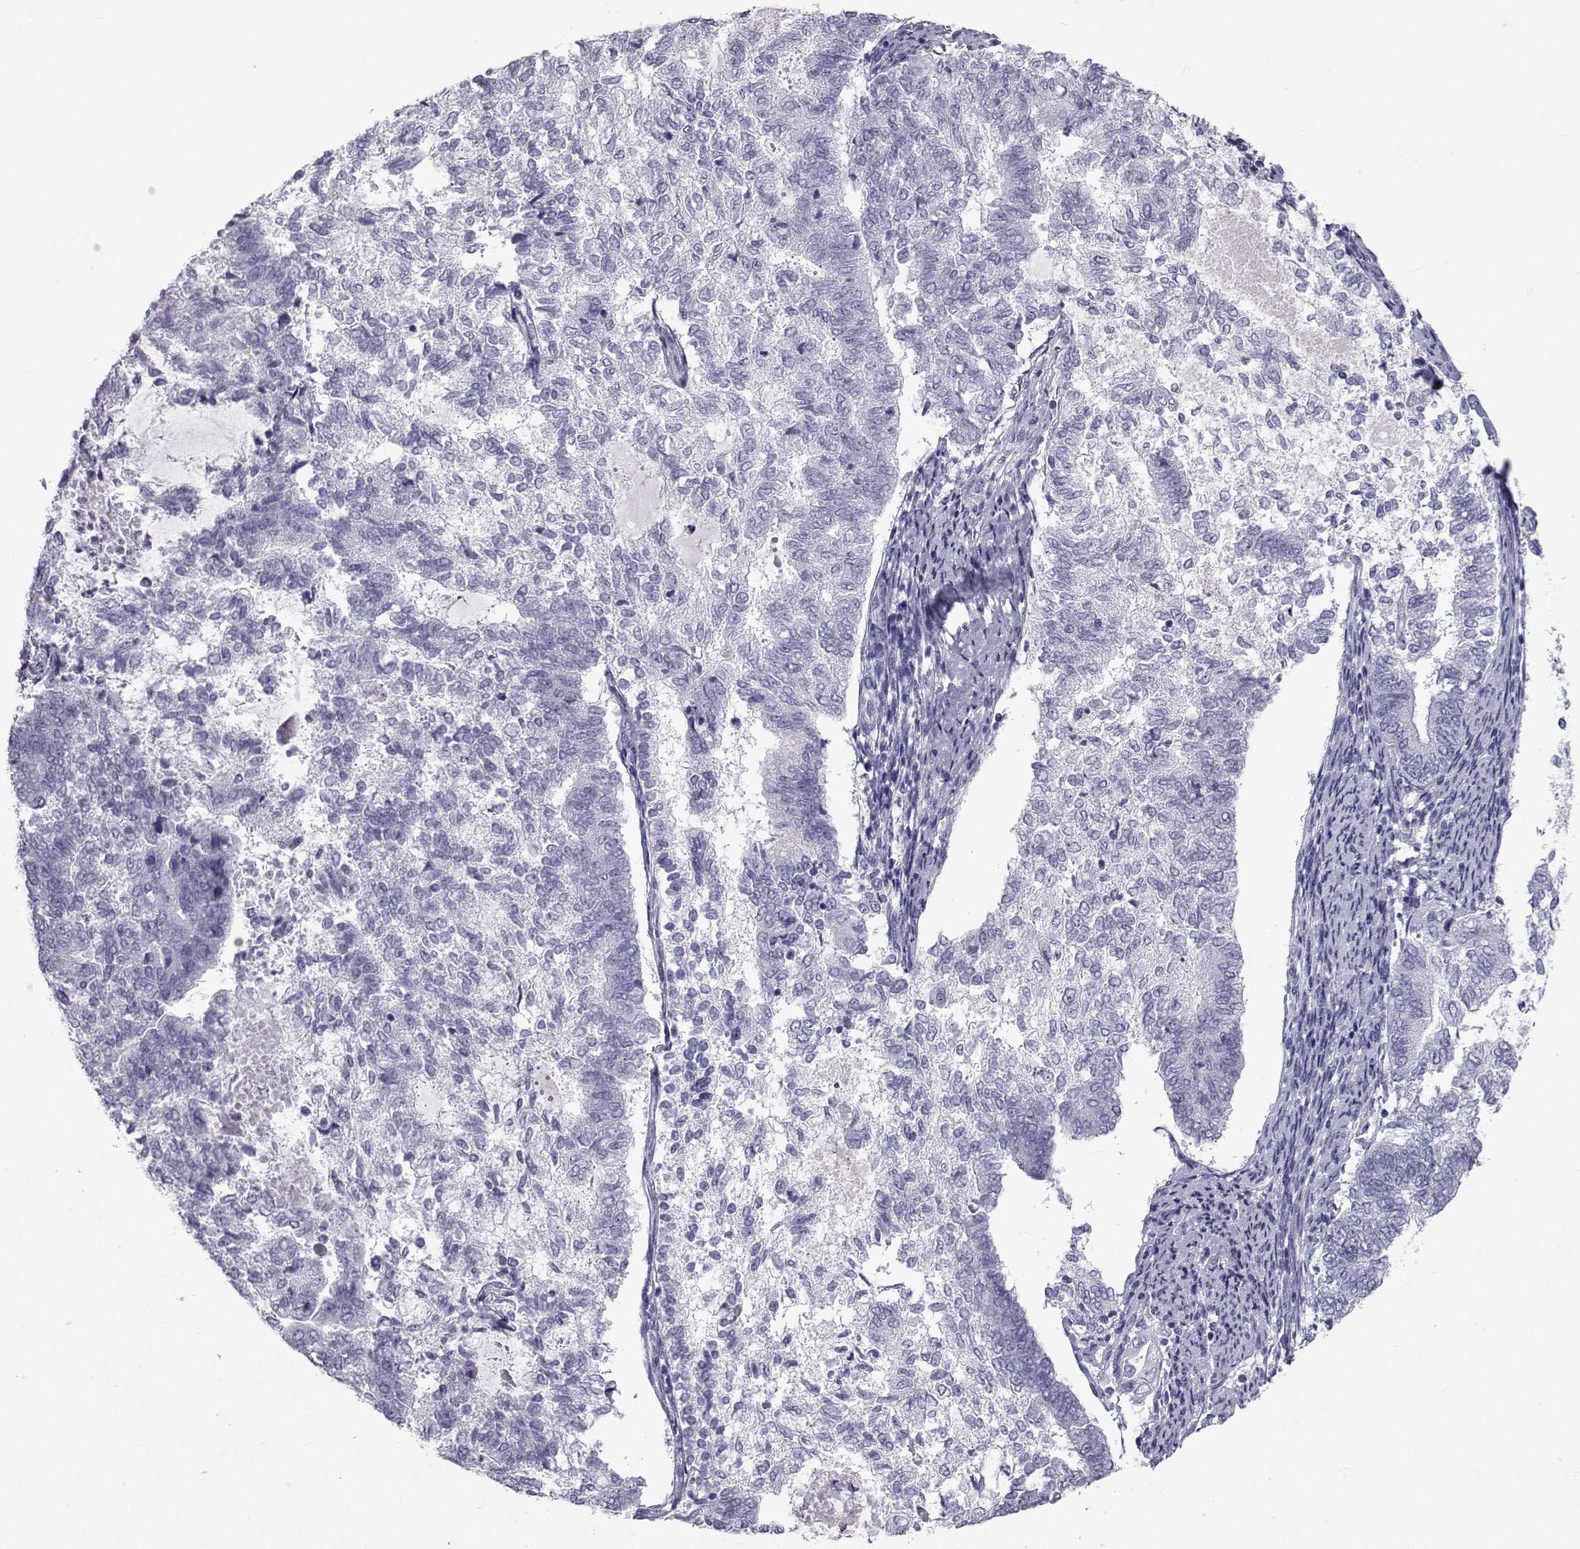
{"staining": {"intensity": "negative", "quantity": "none", "location": "none"}, "tissue": "endometrial cancer", "cell_type": "Tumor cells", "image_type": "cancer", "snomed": [{"axis": "morphology", "description": "Adenocarcinoma, NOS"}, {"axis": "topography", "description": "Endometrium"}], "caption": "High power microscopy image of an immunohistochemistry histopathology image of endometrial adenocarcinoma, revealing no significant staining in tumor cells. (DAB immunohistochemistry (IHC) with hematoxylin counter stain).", "gene": "PCSK1N", "patient": {"sex": "female", "age": 65}}